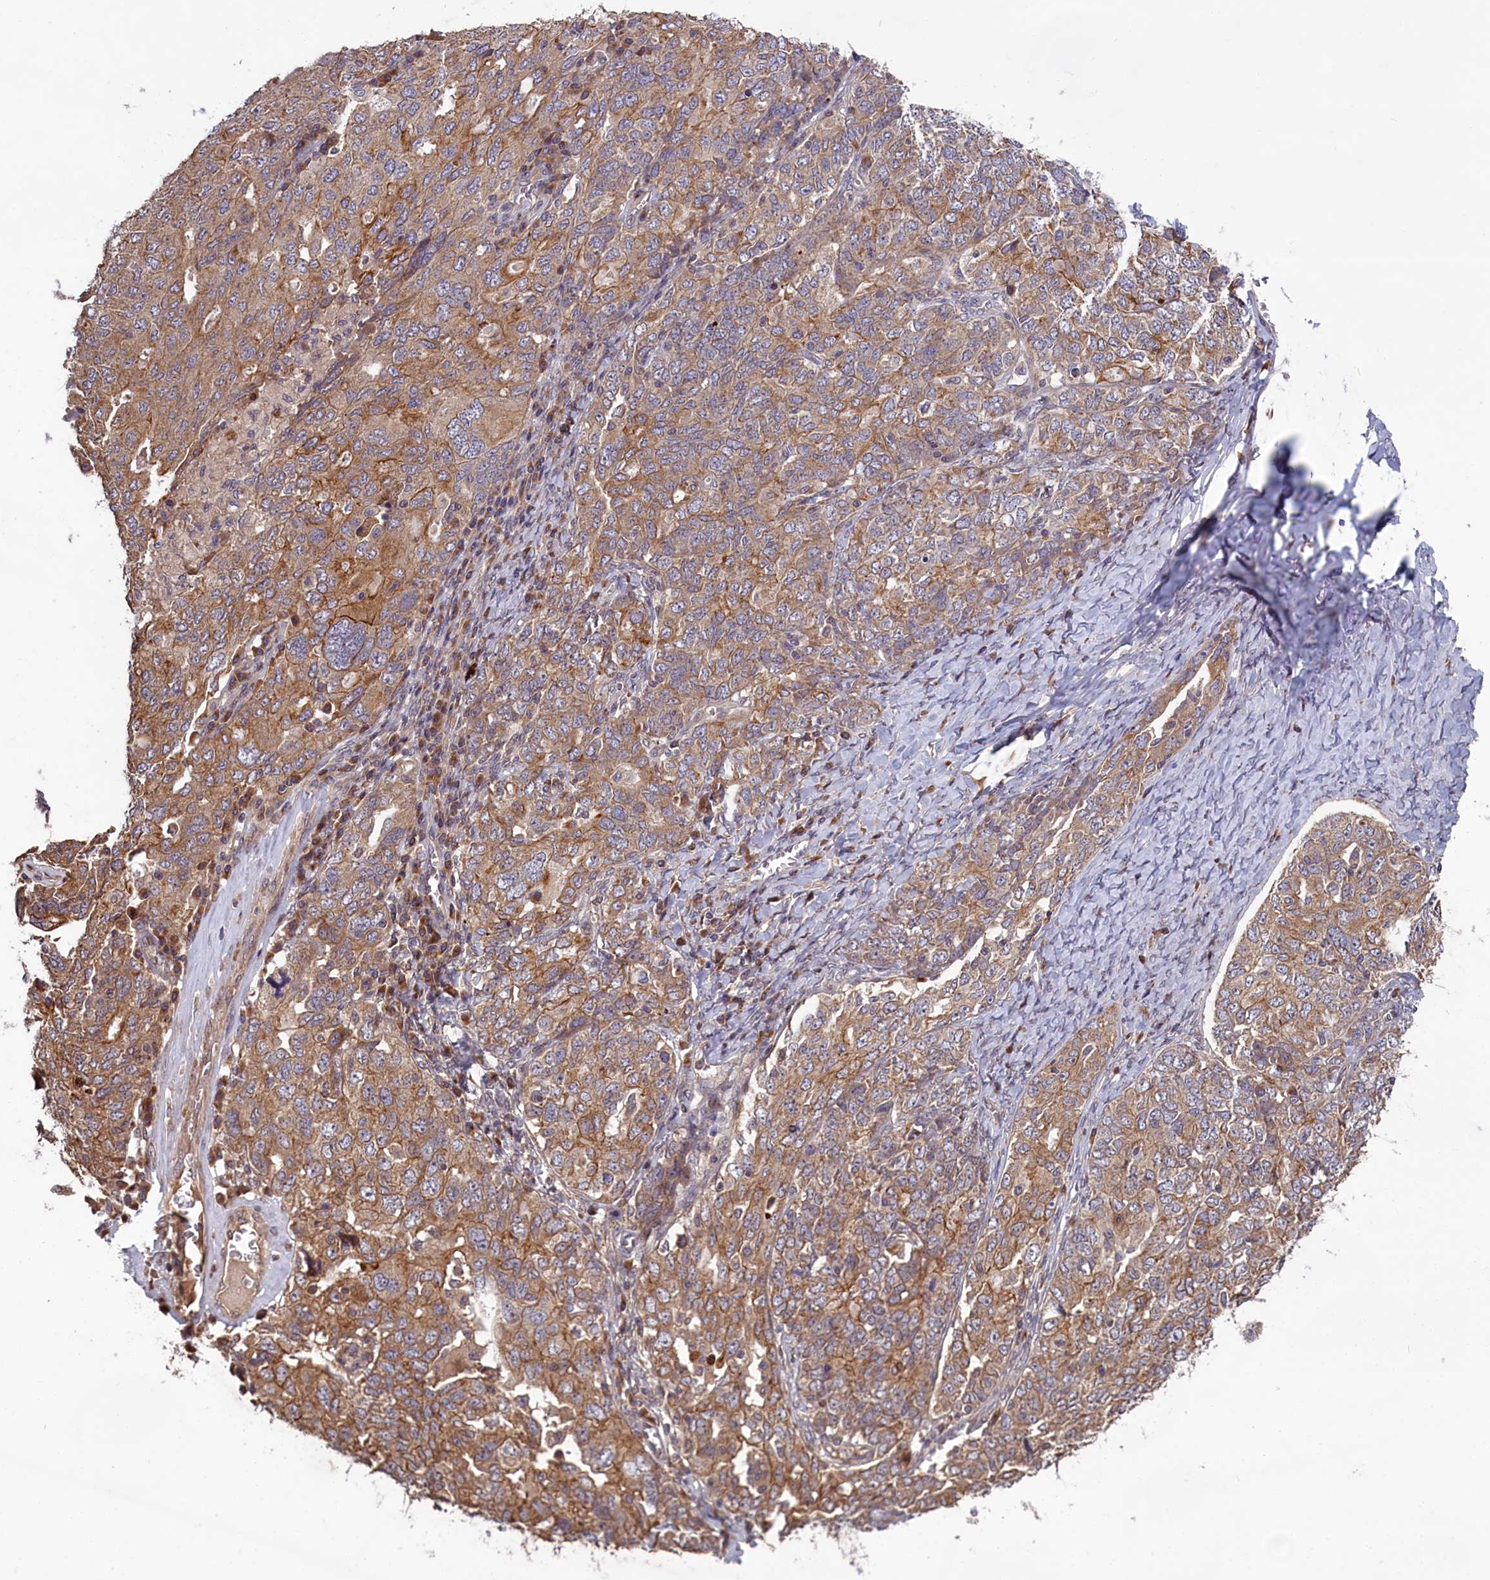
{"staining": {"intensity": "moderate", "quantity": ">75%", "location": "cytoplasmic/membranous"}, "tissue": "ovarian cancer", "cell_type": "Tumor cells", "image_type": "cancer", "snomed": [{"axis": "morphology", "description": "Carcinoma, endometroid"}, {"axis": "topography", "description": "Ovary"}], "caption": "Moderate cytoplasmic/membranous positivity is identified in approximately >75% of tumor cells in ovarian endometroid carcinoma. Ihc stains the protein in brown and the nuclei are stained blue.", "gene": "DENND1B", "patient": {"sex": "female", "age": 62}}